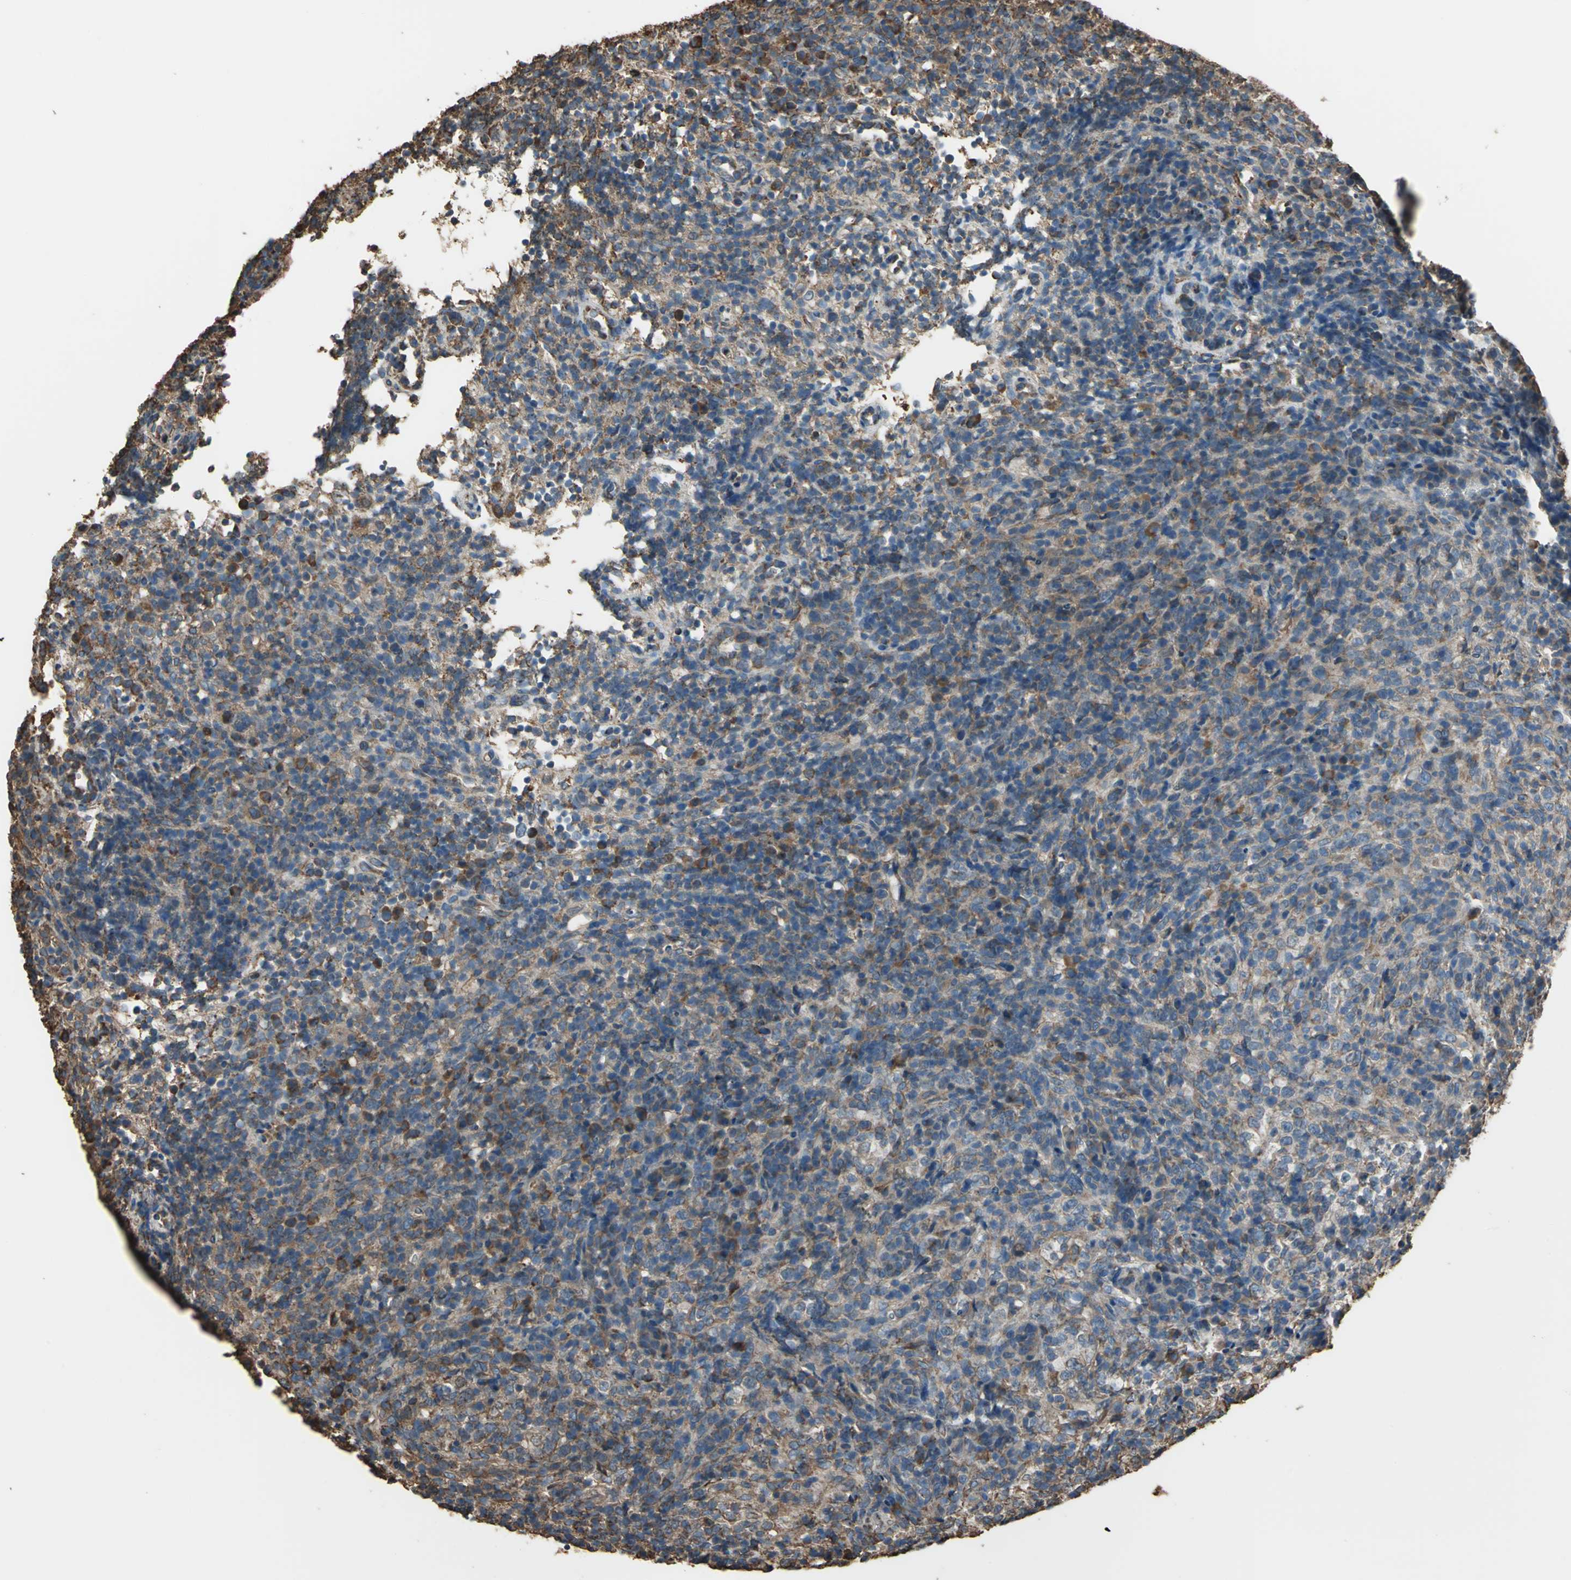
{"staining": {"intensity": "moderate", "quantity": ">75%", "location": "cytoplasmic/membranous"}, "tissue": "lymphoma", "cell_type": "Tumor cells", "image_type": "cancer", "snomed": [{"axis": "morphology", "description": "Malignant lymphoma, non-Hodgkin's type, High grade"}, {"axis": "topography", "description": "Lymph node"}], "caption": "A medium amount of moderate cytoplasmic/membranous expression is identified in approximately >75% of tumor cells in lymphoma tissue. The staining was performed using DAB, with brown indicating positive protein expression. Nuclei are stained blue with hematoxylin.", "gene": "GPANK1", "patient": {"sex": "female", "age": 76}}